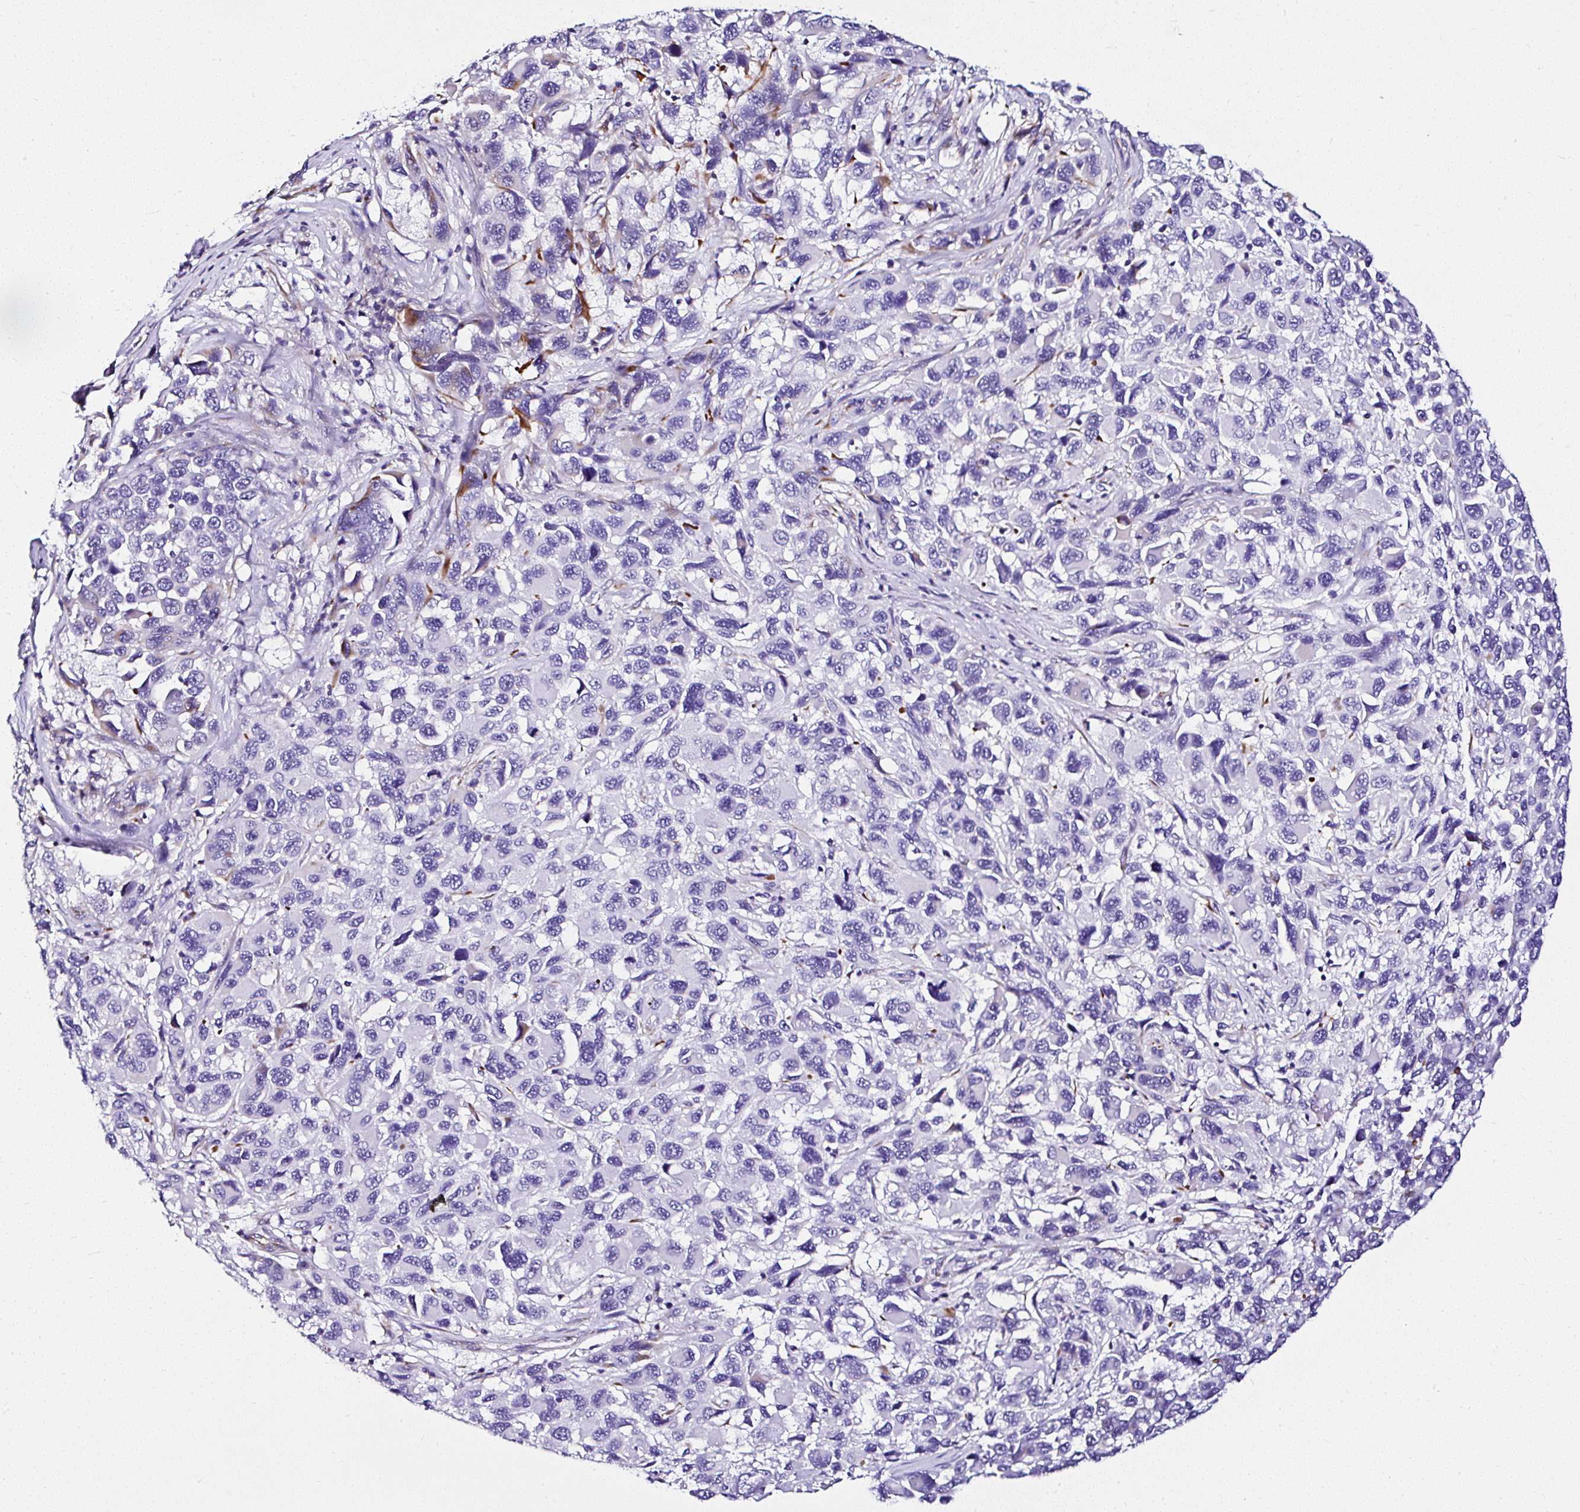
{"staining": {"intensity": "negative", "quantity": "none", "location": "none"}, "tissue": "melanoma", "cell_type": "Tumor cells", "image_type": "cancer", "snomed": [{"axis": "morphology", "description": "Malignant melanoma, NOS"}, {"axis": "topography", "description": "Skin"}], "caption": "DAB immunohistochemical staining of human melanoma demonstrates no significant positivity in tumor cells.", "gene": "DEPDC5", "patient": {"sex": "male", "age": 53}}